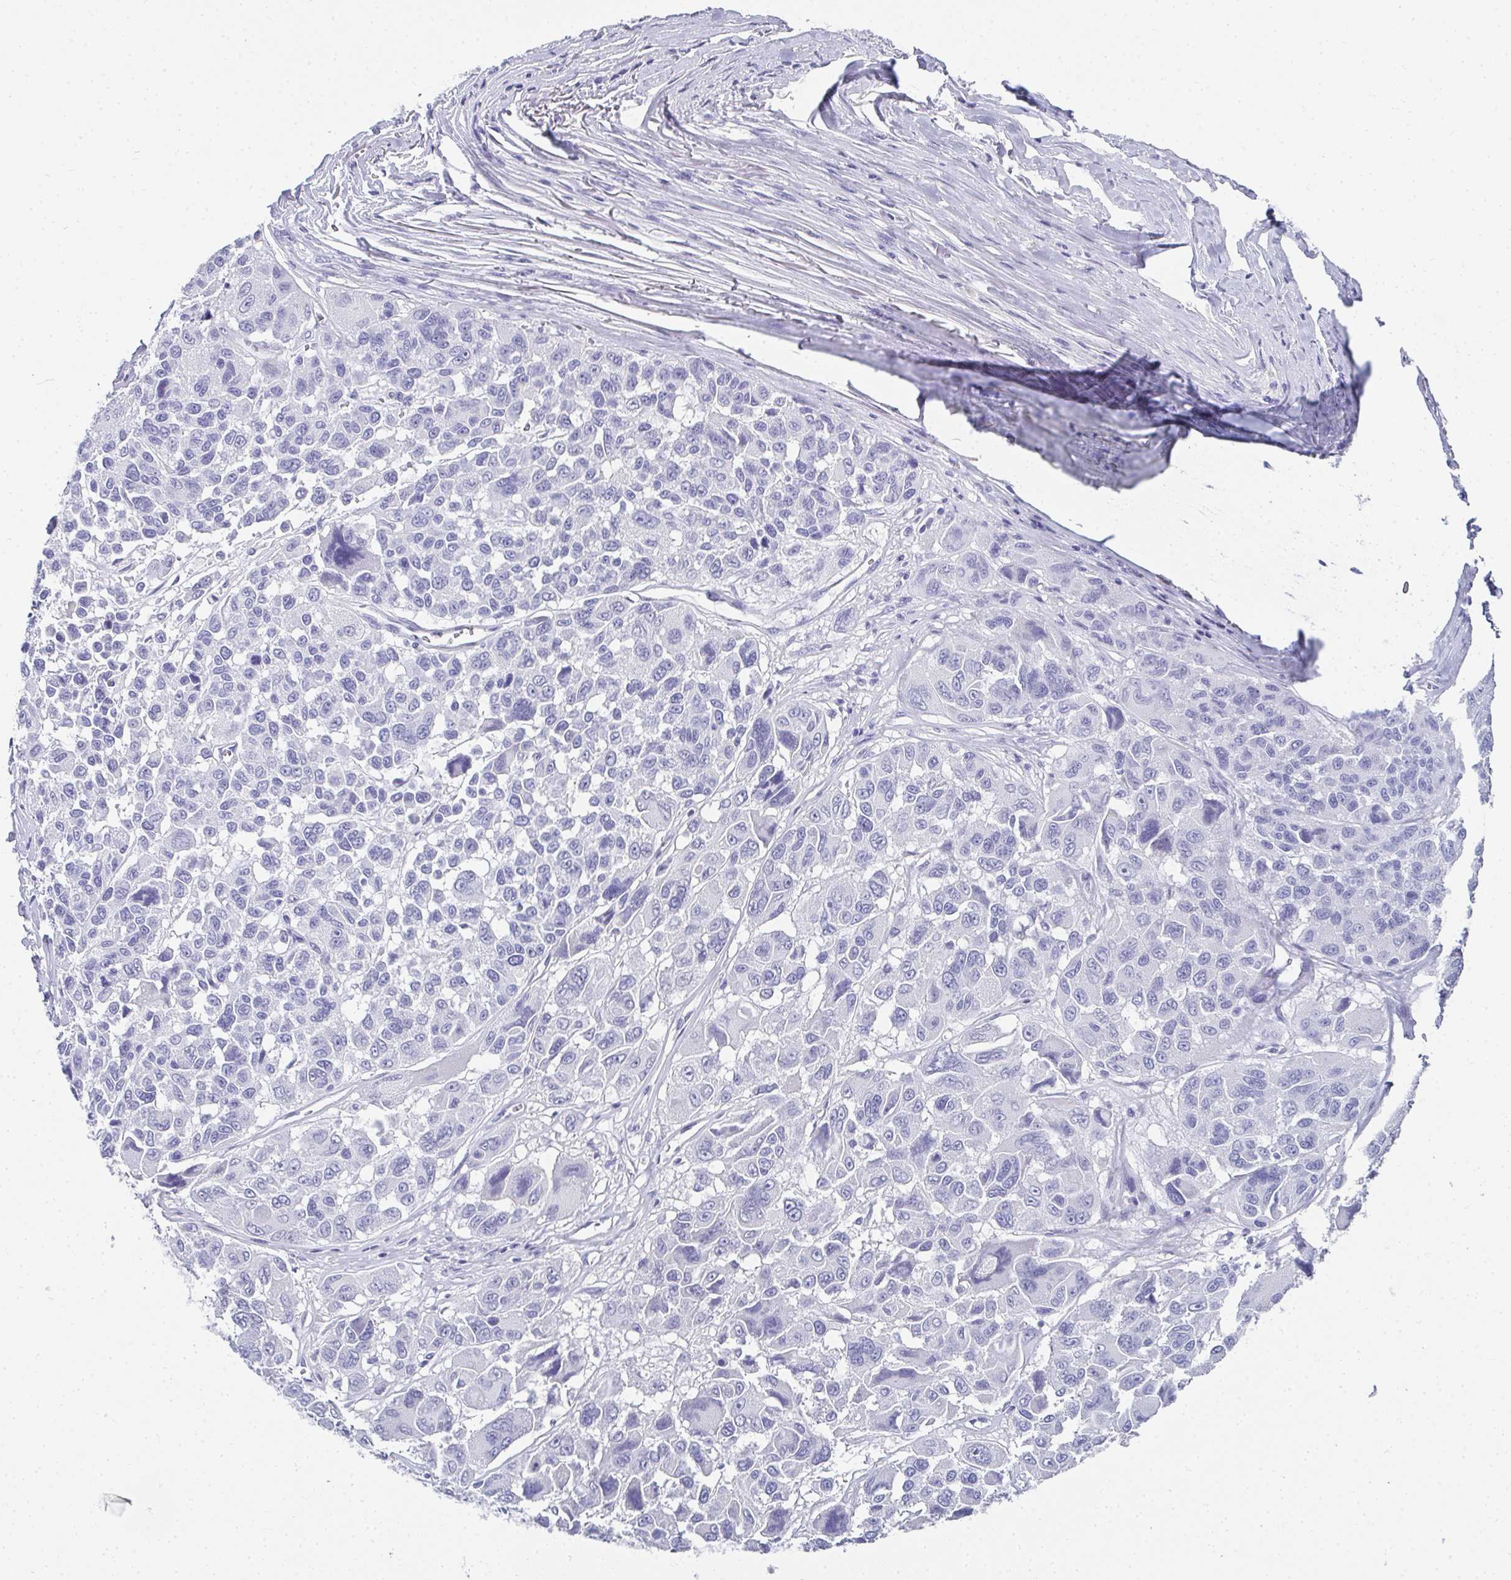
{"staining": {"intensity": "negative", "quantity": "none", "location": "none"}, "tissue": "melanoma", "cell_type": "Tumor cells", "image_type": "cancer", "snomed": [{"axis": "morphology", "description": "Malignant melanoma, NOS"}, {"axis": "topography", "description": "Skin"}], "caption": "Histopathology image shows no protein positivity in tumor cells of malignant melanoma tissue.", "gene": "SYCP1", "patient": {"sex": "female", "age": 66}}